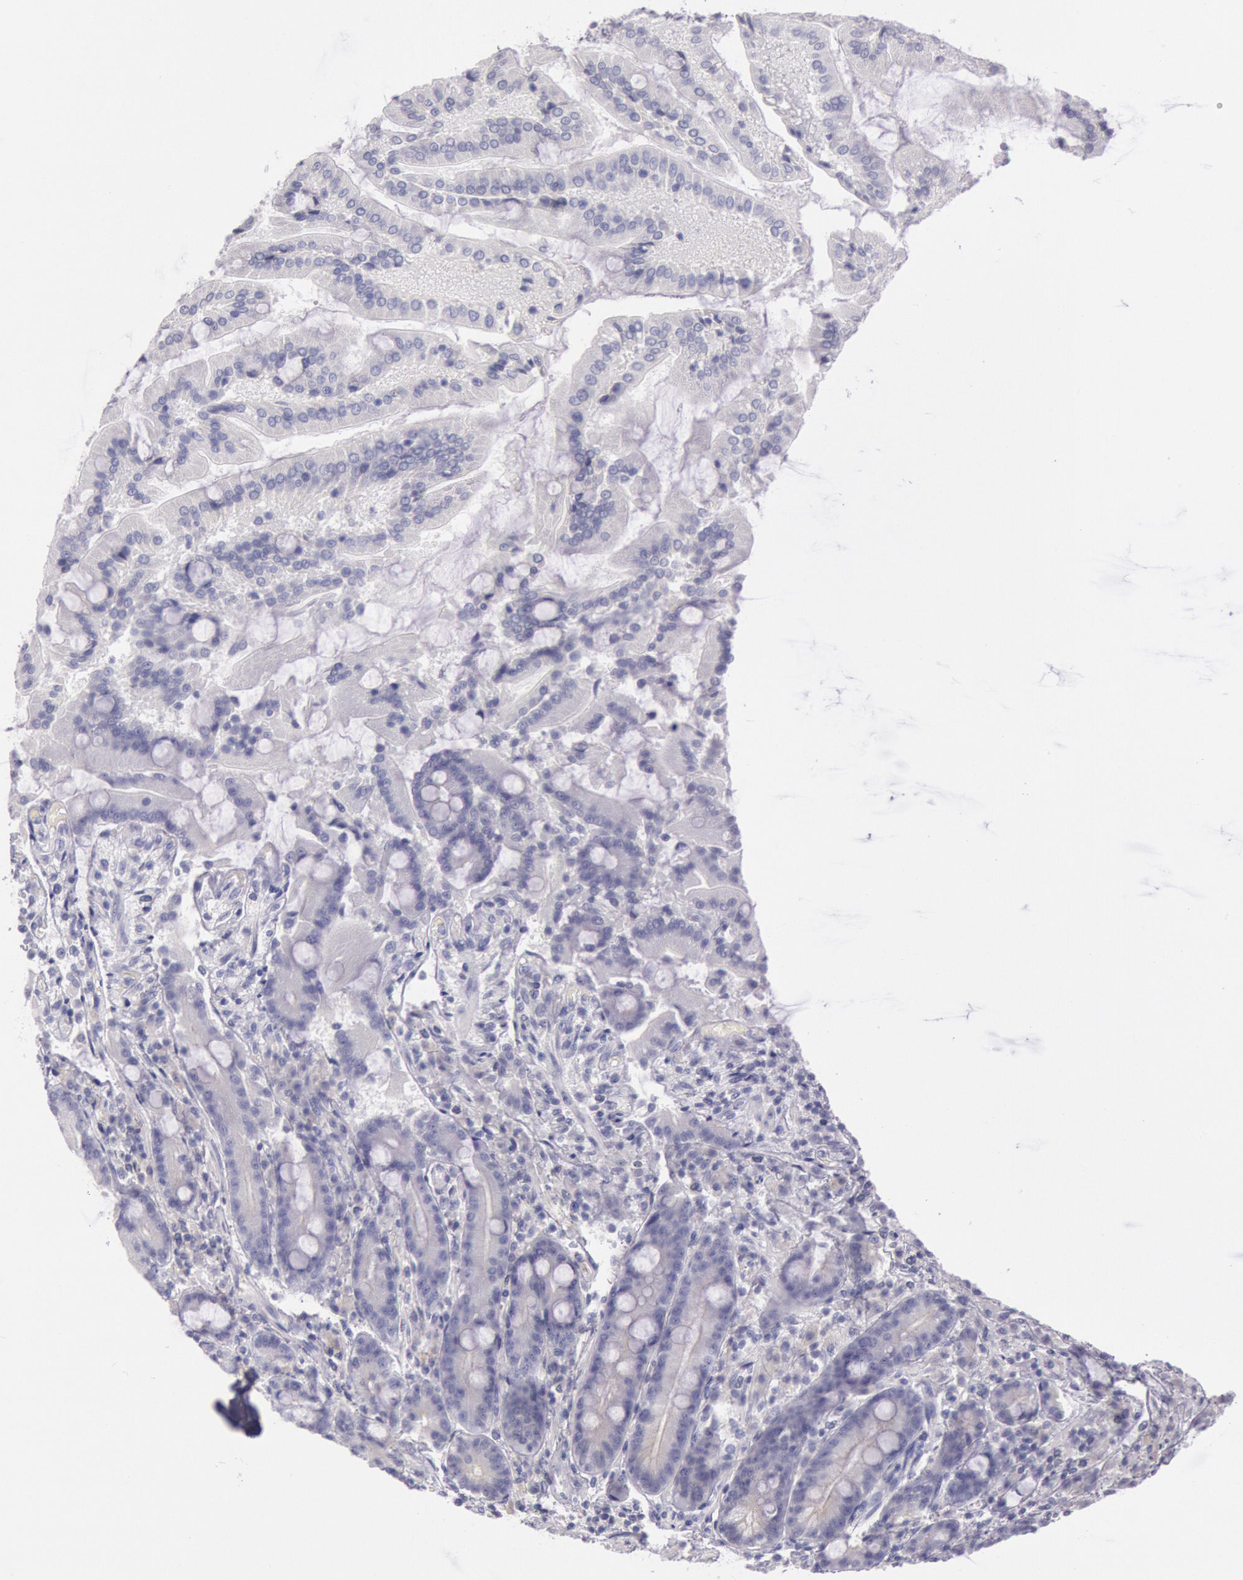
{"staining": {"intensity": "negative", "quantity": "none", "location": "none"}, "tissue": "duodenum", "cell_type": "Glandular cells", "image_type": "normal", "snomed": [{"axis": "morphology", "description": "Normal tissue, NOS"}, {"axis": "topography", "description": "Duodenum"}], "caption": "Human duodenum stained for a protein using IHC demonstrates no staining in glandular cells.", "gene": "EGFR", "patient": {"sex": "female", "age": 64}}